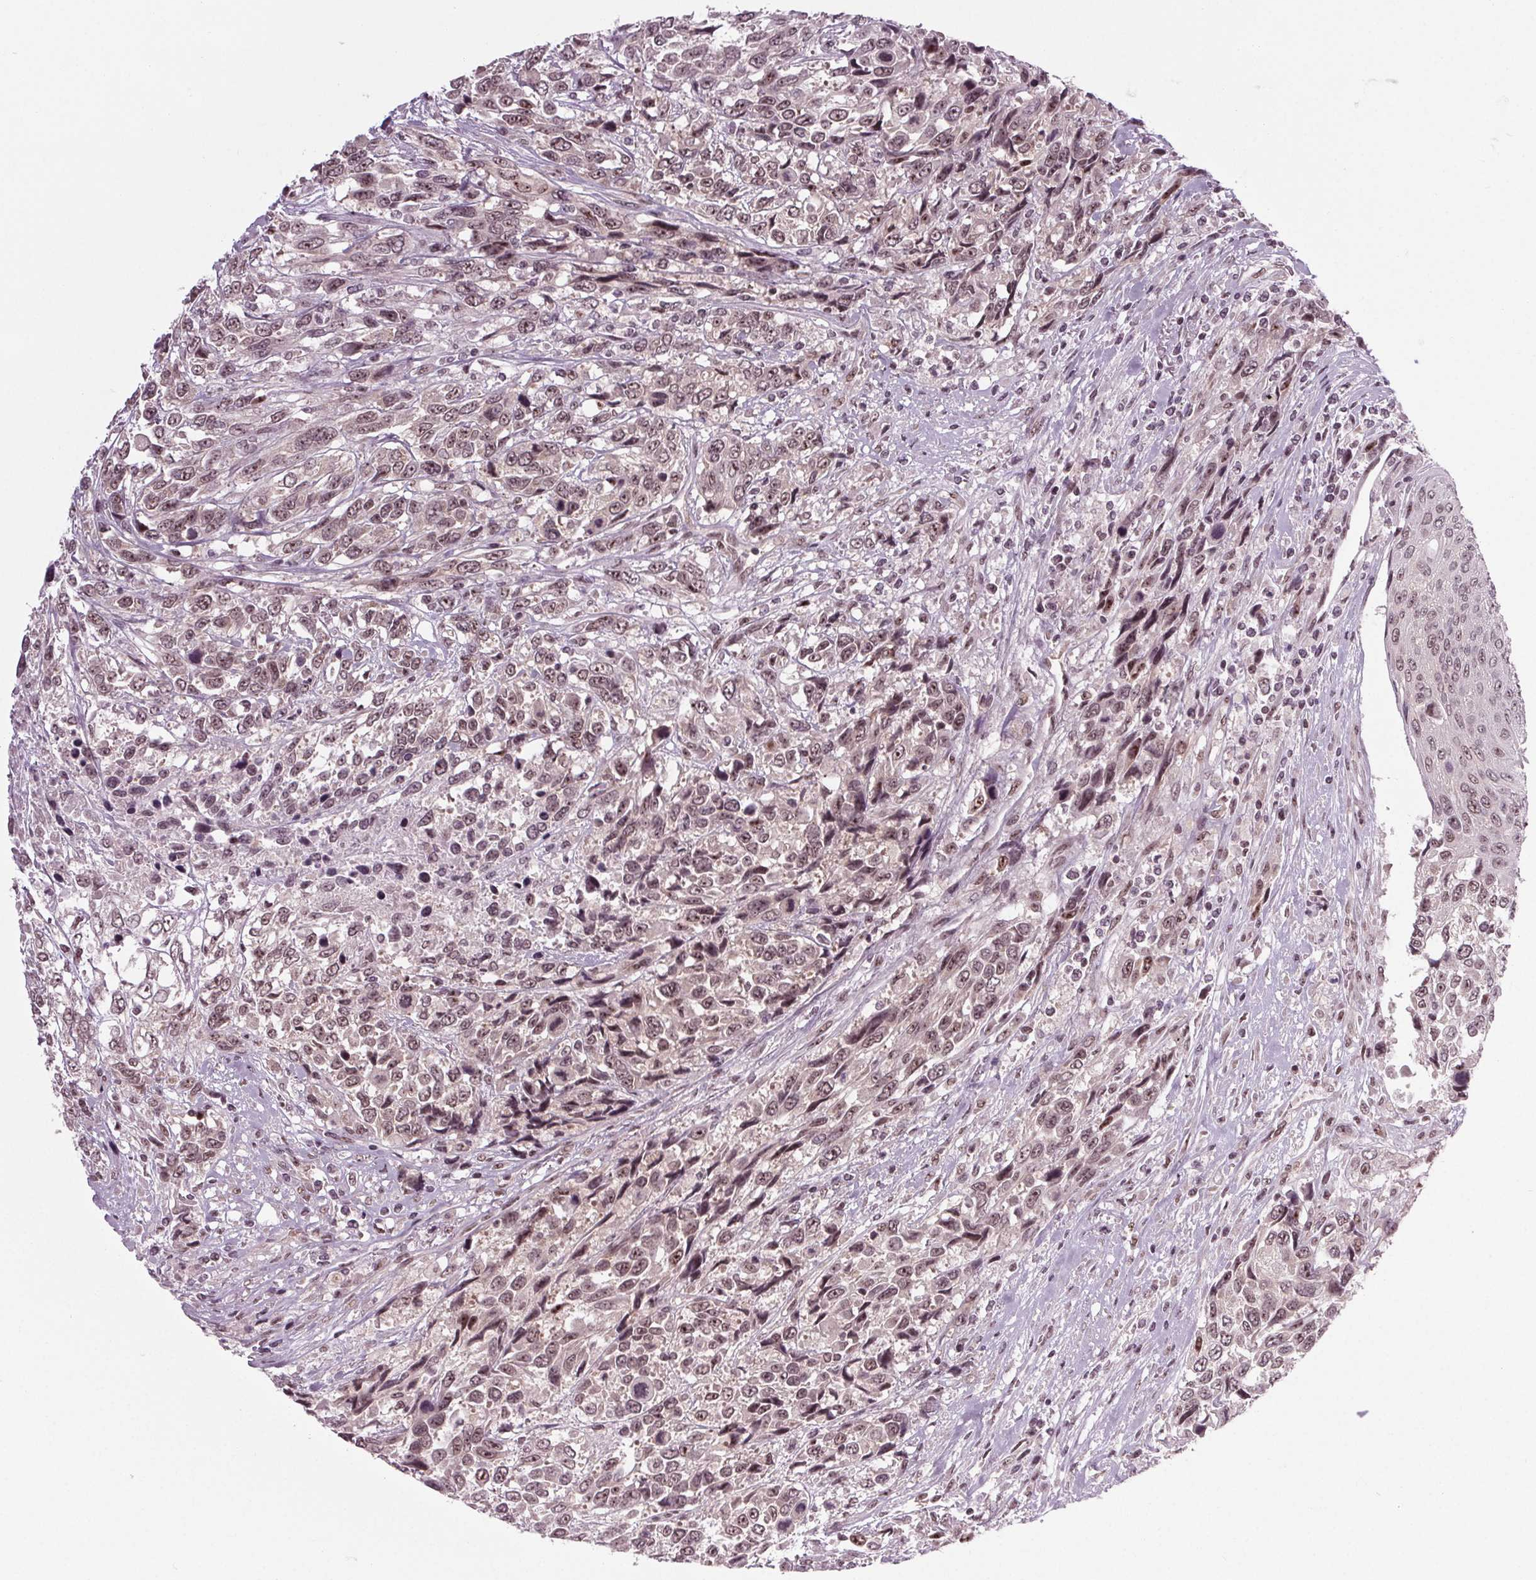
{"staining": {"intensity": "weak", "quantity": "25%-75%", "location": "nuclear"}, "tissue": "urothelial cancer", "cell_type": "Tumor cells", "image_type": "cancer", "snomed": [{"axis": "morphology", "description": "Urothelial carcinoma, High grade"}, {"axis": "topography", "description": "Urinary bladder"}], "caption": "Urothelial cancer tissue reveals weak nuclear expression in about 25%-75% of tumor cells, visualized by immunohistochemistry.", "gene": "DDX41", "patient": {"sex": "female", "age": 70}}